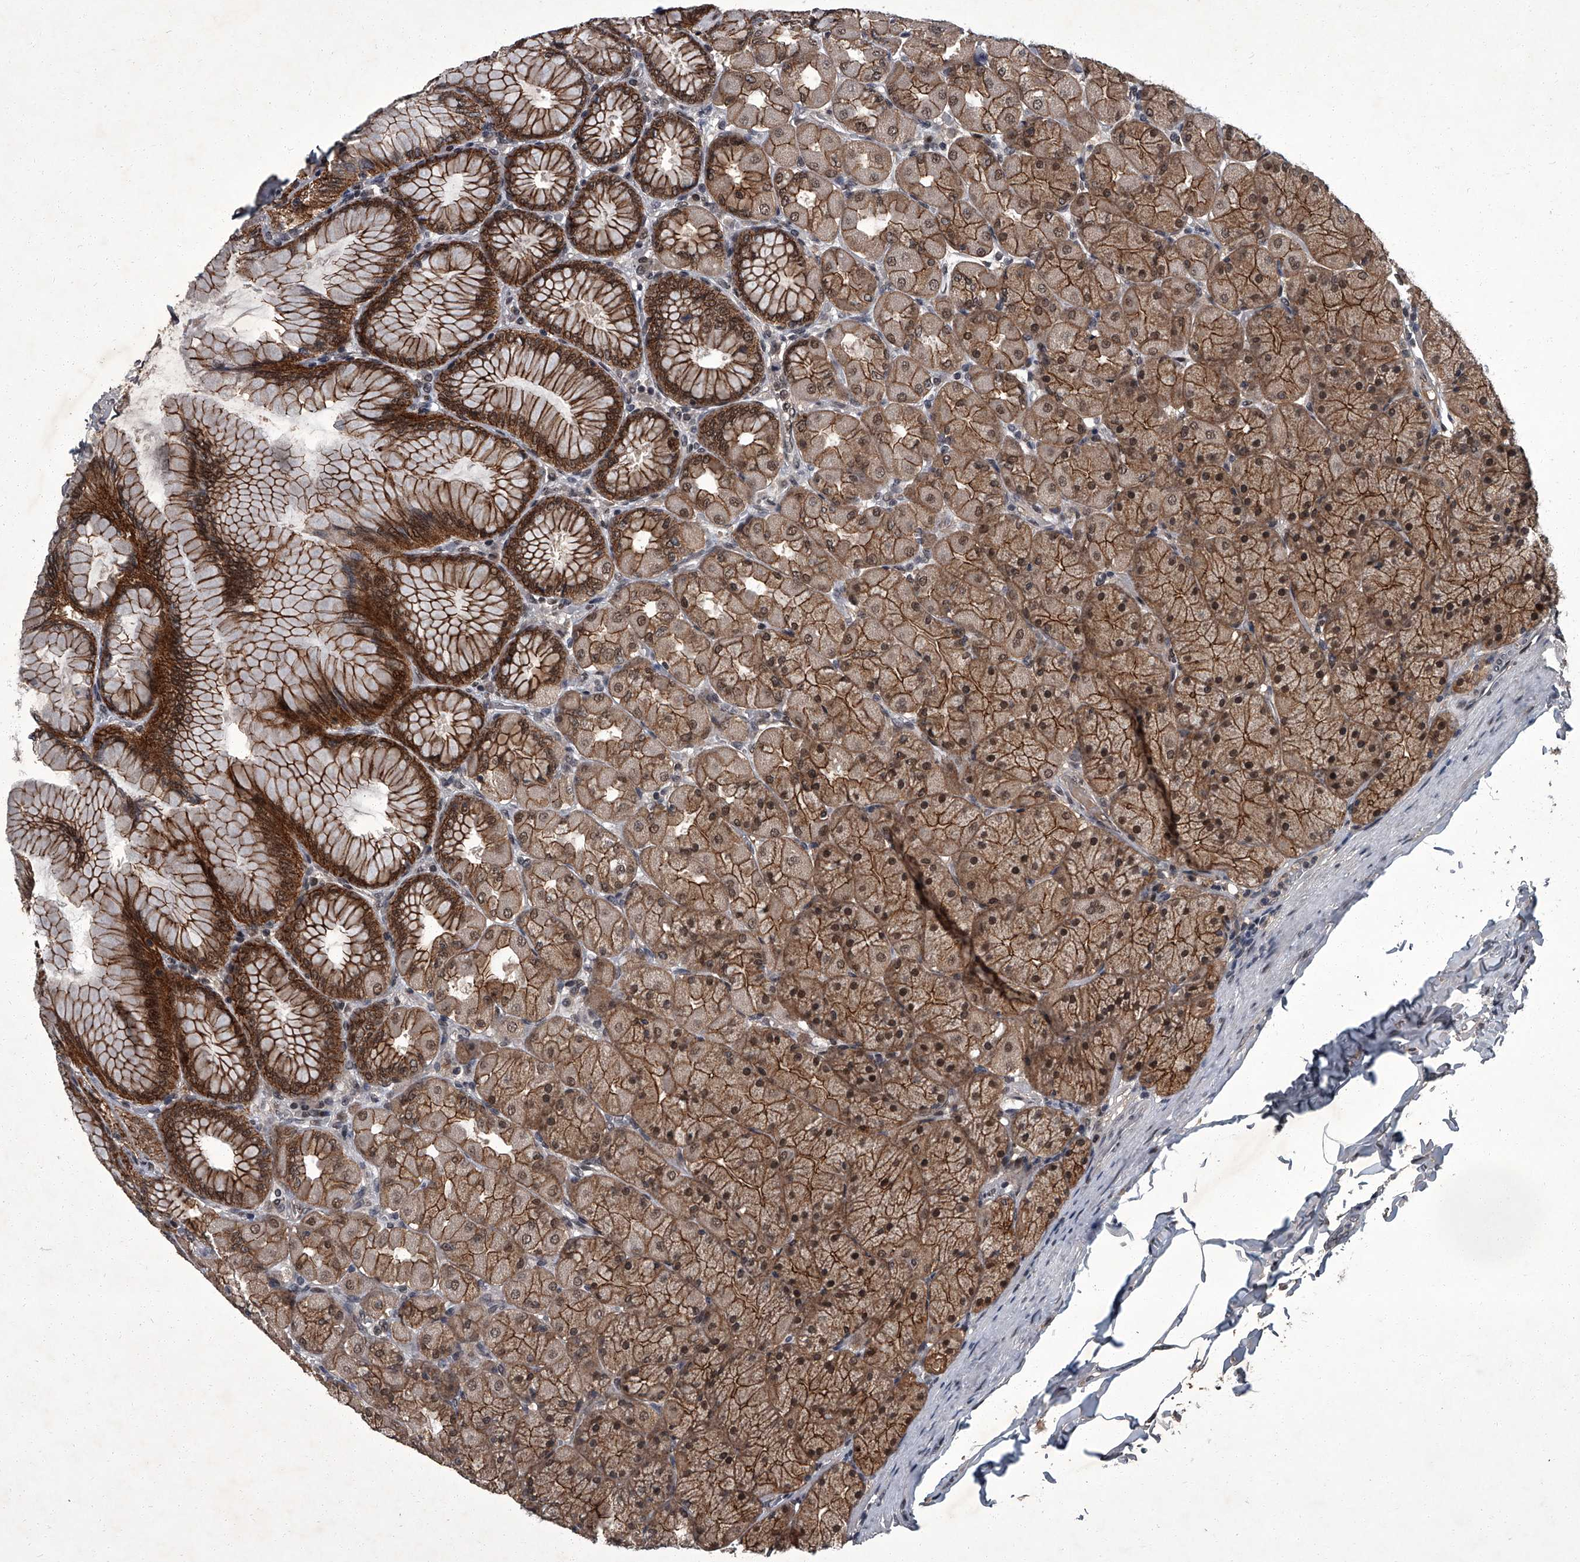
{"staining": {"intensity": "strong", "quantity": ">75%", "location": "cytoplasmic/membranous,nuclear"}, "tissue": "stomach", "cell_type": "Glandular cells", "image_type": "normal", "snomed": [{"axis": "morphology", "description": "Normal tissue, NOS"}, {"axis": "topography", "description": "Stomach, upper"}], "caption": "IHC photomicrograph of benign stomach stained for a protein (brown), which exhibits high levels of strong cytoplasmic/membranous,nuclear positivity in approximately >75% of glandular cells.", "gene": "ZNF518B", "patient": {"sex": "female", "age": 56}}